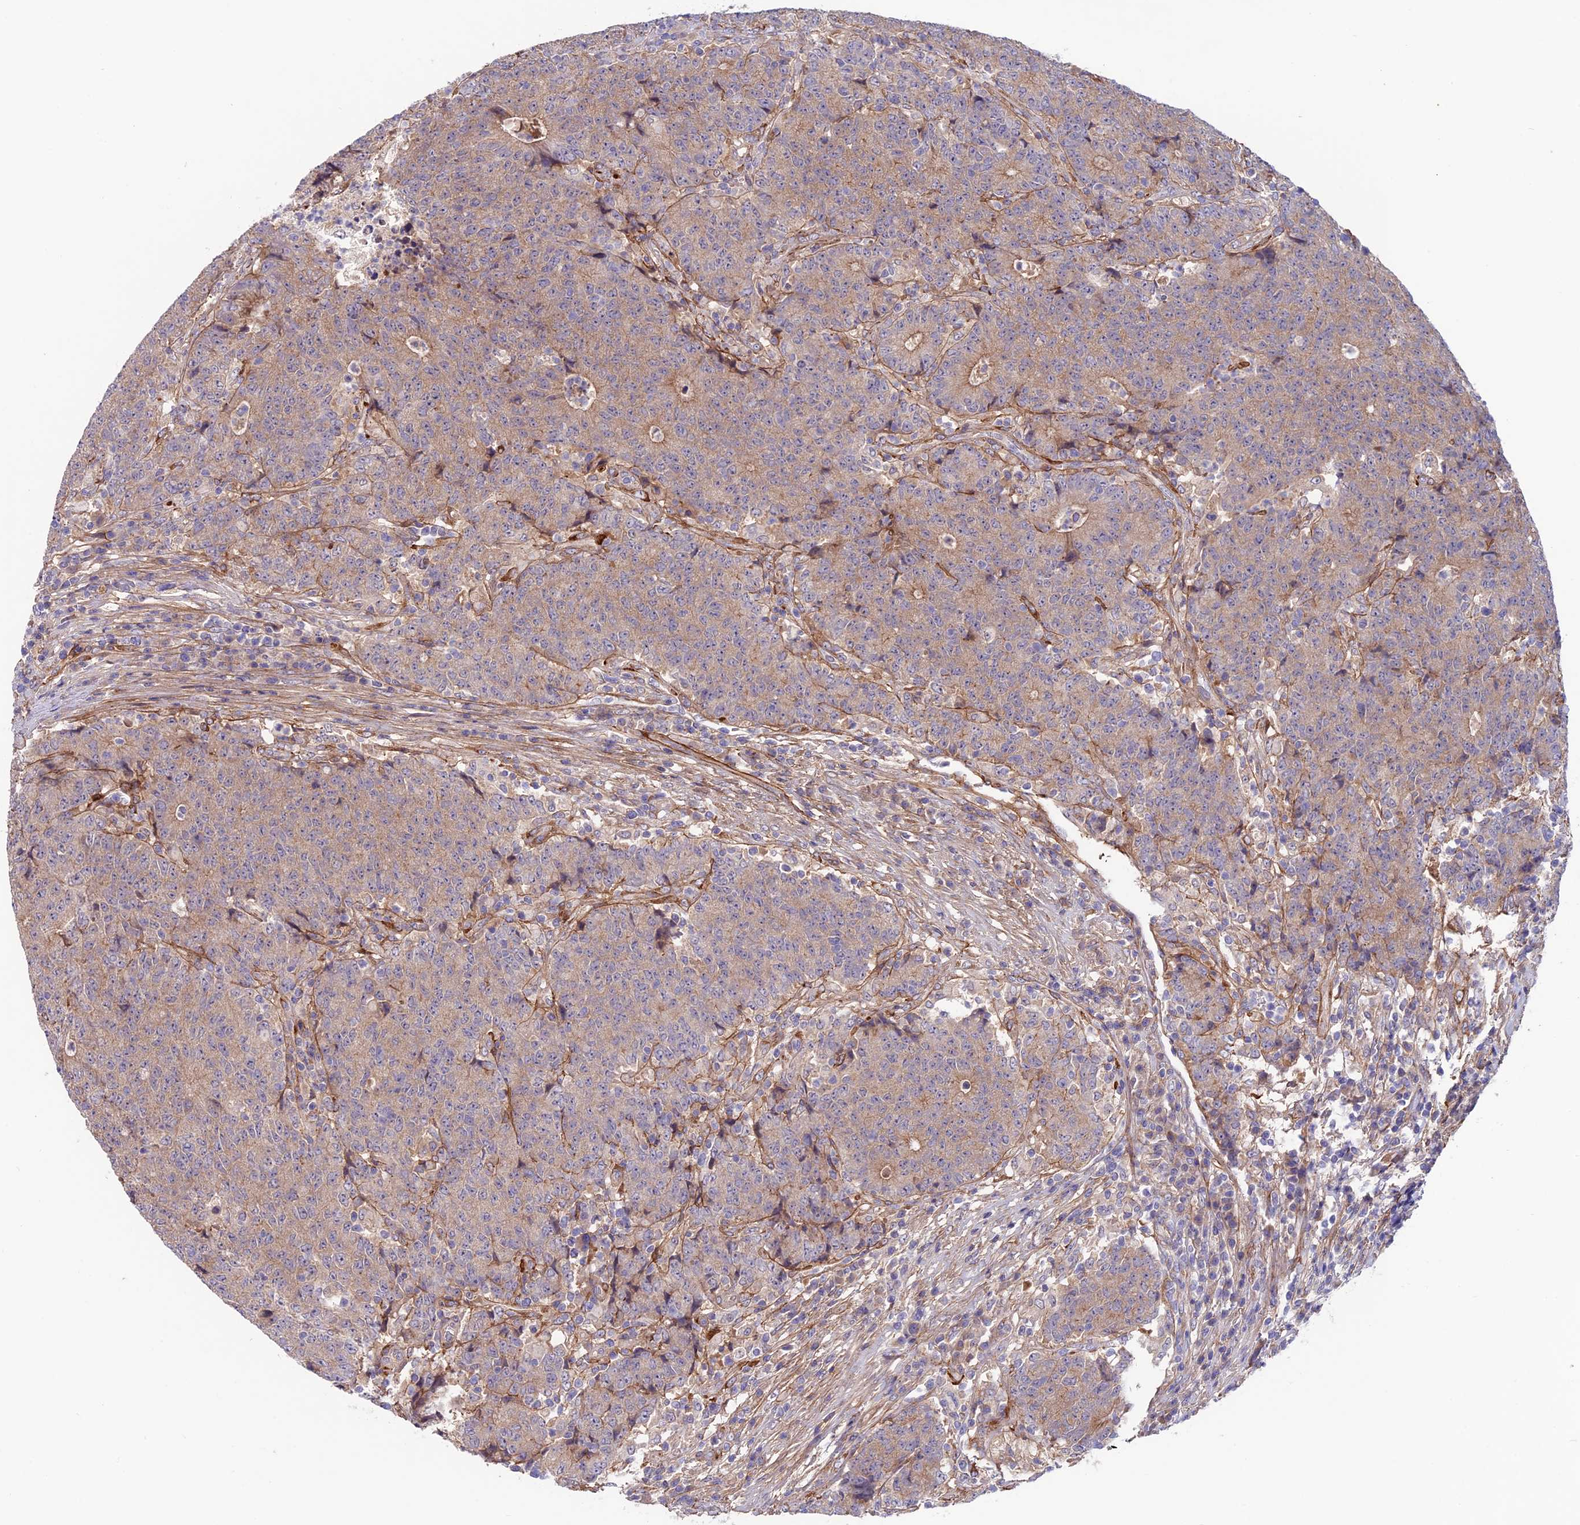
{"staining": {"intensity": "weak", "quantity": "25%-75%", "location": "cytoplasmic/membranous"}, "tissue": "colorectal cancer", "cell_type": "Tumor cells", "image_type": "cancer", "snomed": [{"axis": "morphology", "description": "Adenocarcinoma, NOS"}, {"axis": "topography", "description": "Colon"}], "caption": "Protein analysis of colorectal cancer (adenocarcinoma) tissue displays weak cytoplasmic/membranous expression in approximately 25%-75% of tumor cells. (DAB (3,3'-diaminobenzidine) IHC with brightfield microscopy, high magnification).", "gene": "COL4A3", "patient": {"sex": "female", "age": 75}}